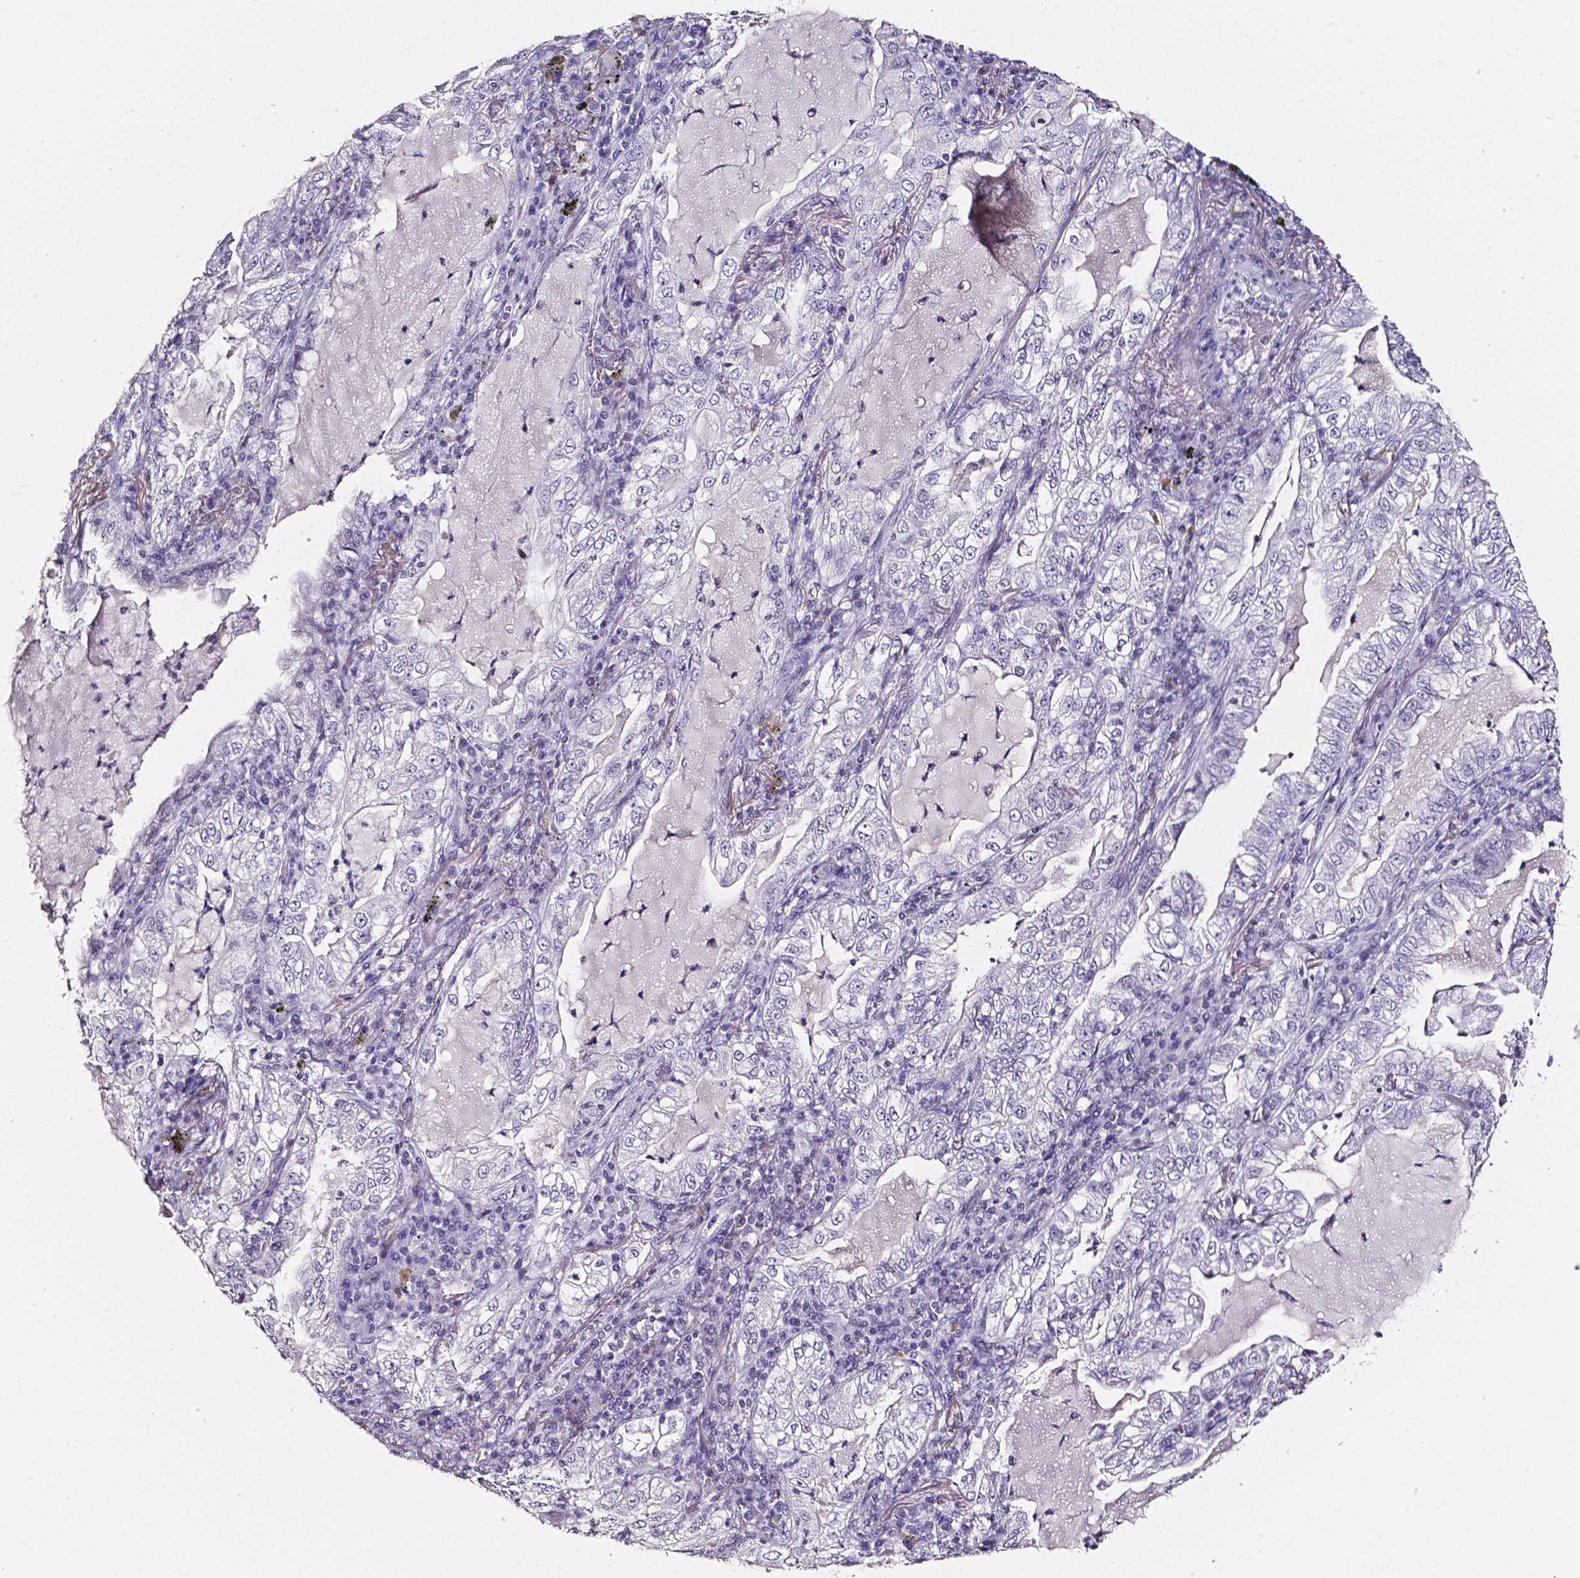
{"staining": {"intensity": "negative", "quantity": "none", "location": "none"}, "tissue": "lung cancer", "cell_type": "Tumor cells", "image_type": "cancer", "snomed": [{"axis": "morphology", "description": "Adenocarcinoma, NOS"}, {"axis": "topography", "description": "Lung"}], "caption": "DAB (3,3'-diaminobenzidine) immunohistochemical staining of human adenocarcinoma (lung) displays no significant positivity in tumor cells.", "gene": "AKR1B10", "patient": {"sex": "female", "age": 73}}